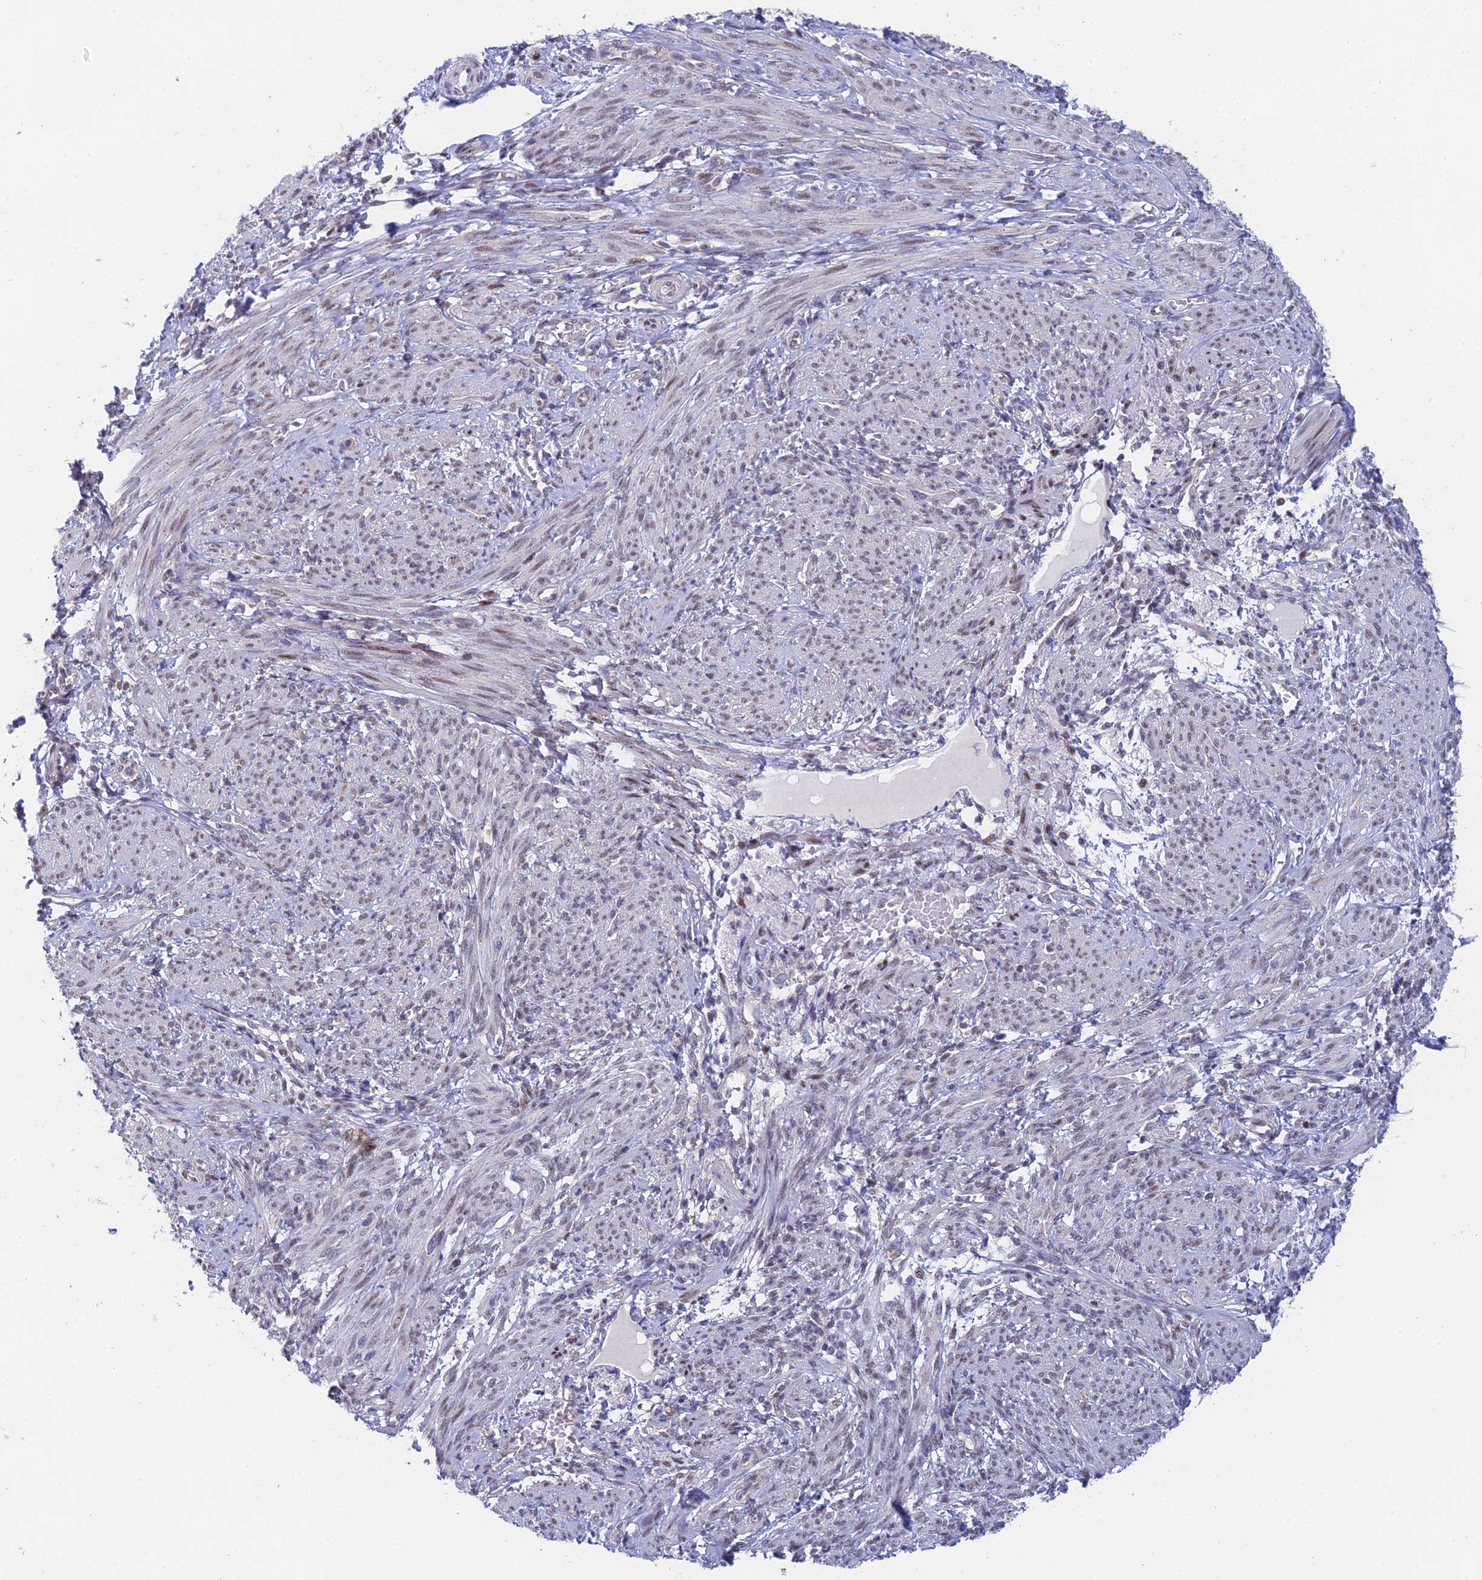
{"staining": {"intensity": "weak", "quantity": "<25%", "location": "nuclear"}, "tissue": "smooth muscle", "cell_type": "Smooth muscle cells", "image_type": "normal", "snomed": [{"axis": "morphology", "description": "Normal tissue, NOS"}, {"axis": "topography", "description": "Smooth muscle"}], "caption": "Immunohistochemistry (IHC) of benign human smooth muscle shows no staining in smooth muscle cells.", "gene": "MRPL17", "patient": {"sex": "female", "age": 39}}